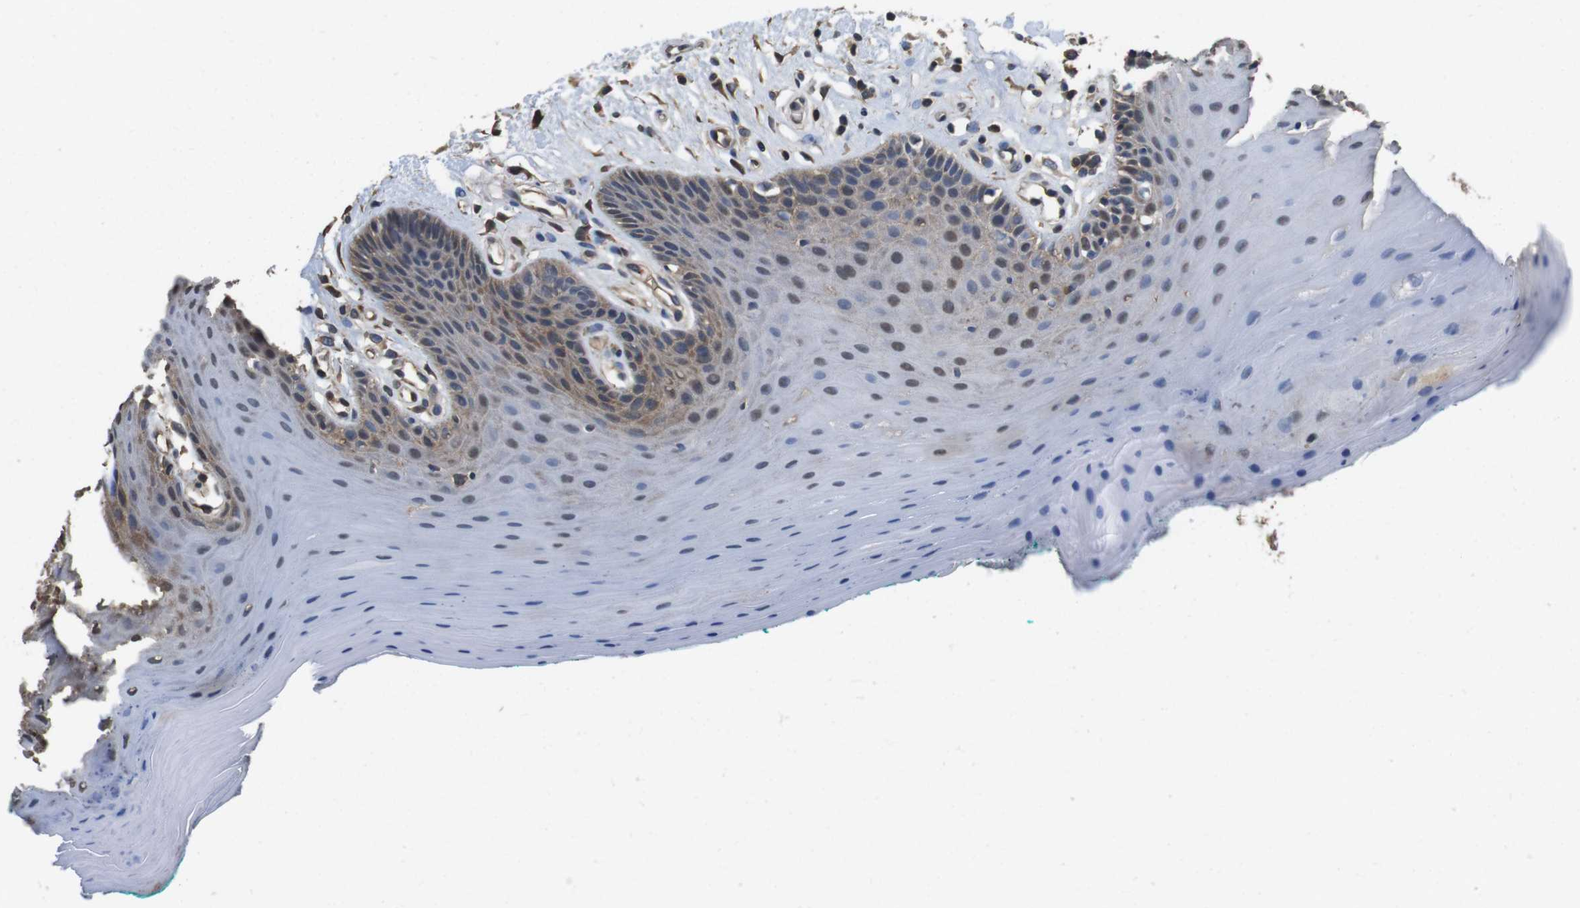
{"staining": {"intensity": "moderate", "quantity": "25%-75%", "location": "cytoplasmic/membranous,nuclear"}, "tissue": "oral mucosa", "cell_type": "Squamous epithelial cells", "image_type": "normal", "snomed": [{"axis": "morphology", "description": "Normal tissue, NOS"}, {"axis": "topography", "description": "Skeletal muscle"}, {"axis": "topography", "description": "Oral tissue"}], "caption": "Protein expression analysis of unremarkable oral mucosa reveals moderate cytoplasmic/membranous,nuclear staining in approximately 25%-75% of squamous epithelial cells.", "gene": "LDHA", "patient": {"sex": "male", "age": 58}}